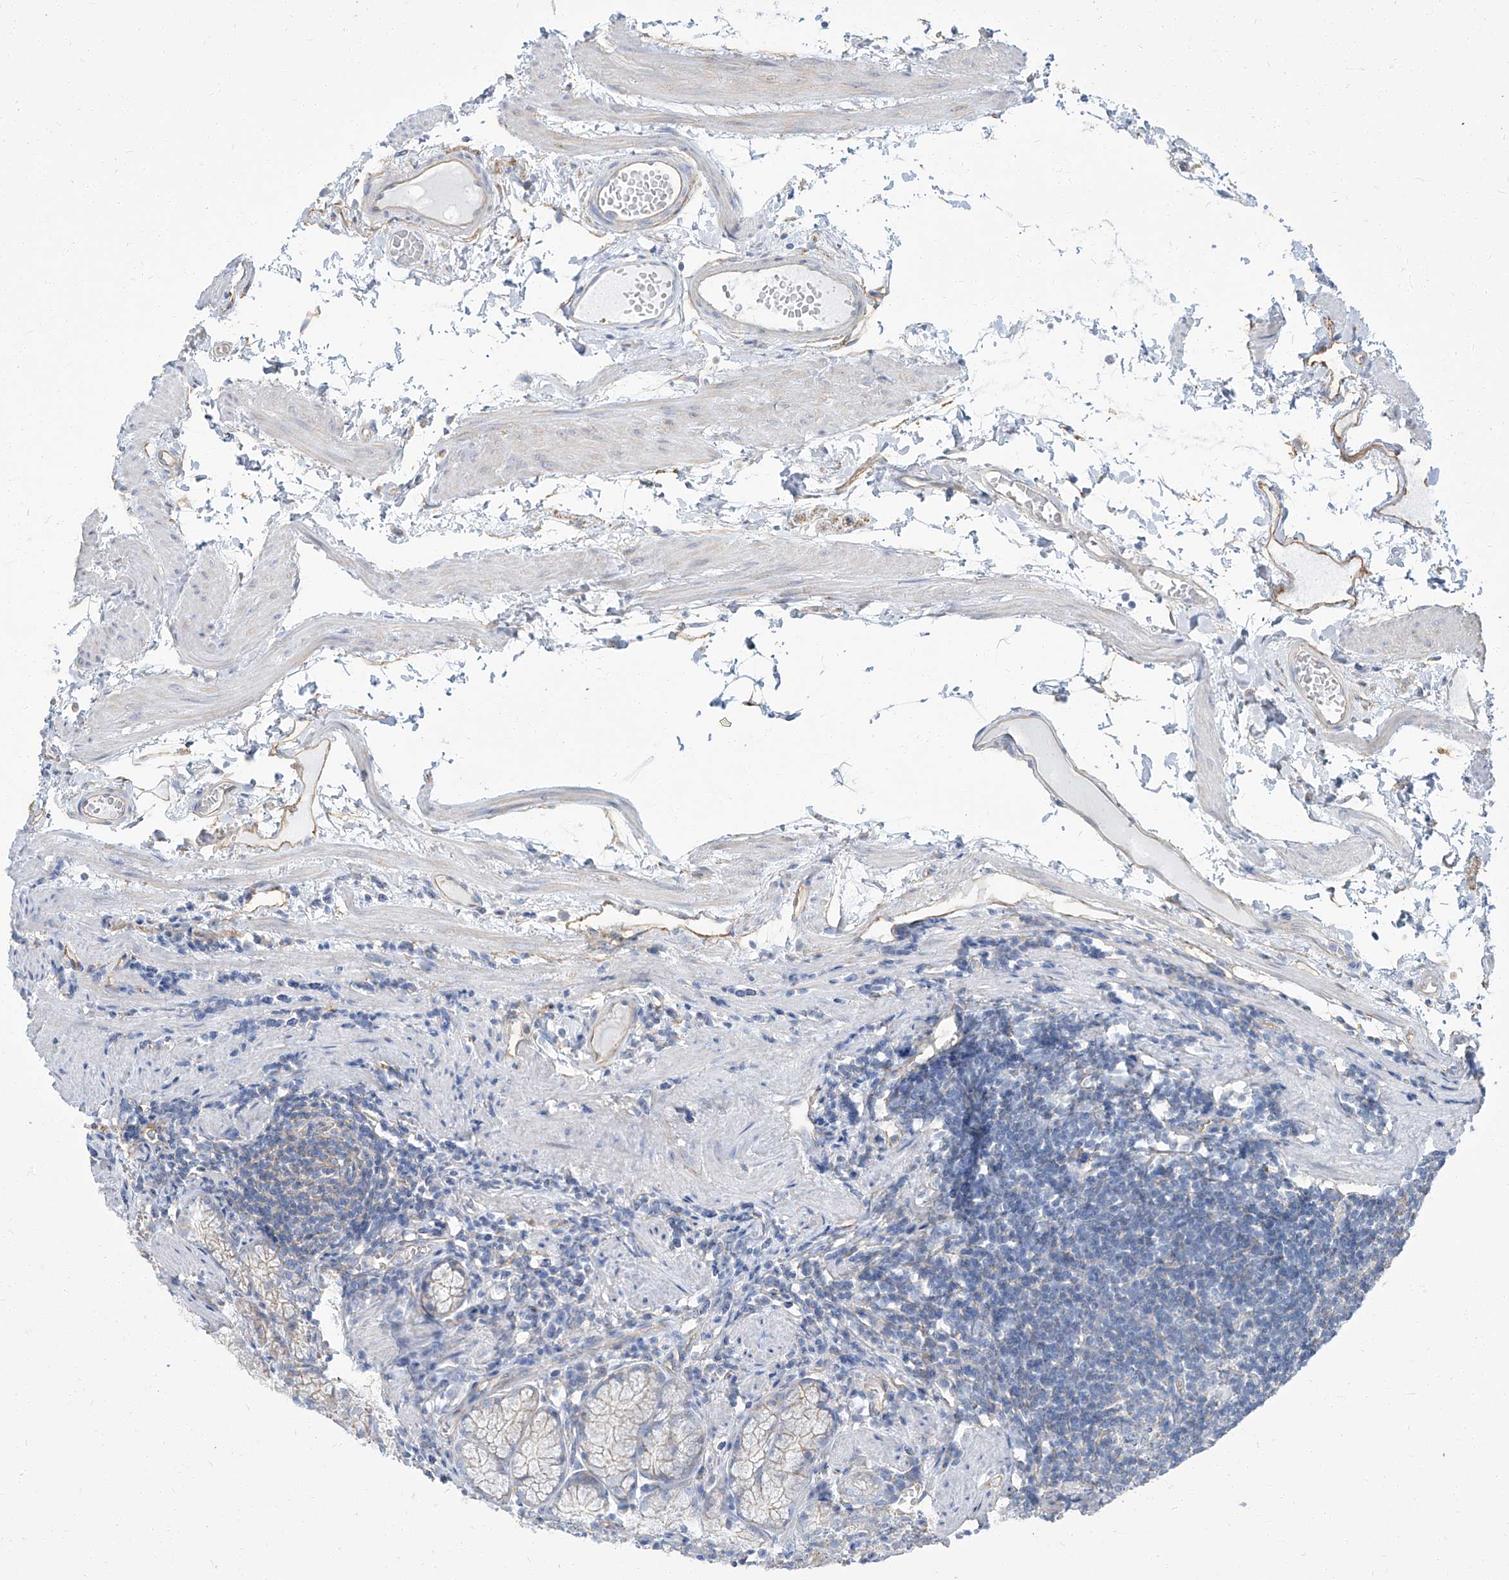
{"staining": {"intensity": "moderate", "quantity": "<25%", "location": "cytoplasmic/membranous"}, "tissue": "stomach", "cell_type": "Glandular cells", "image_type": "normal", "snomed": [{"axis": "morphology", "description": "Normal tissue, NOS"}, {"axis": "topography", "description": "Stomach"}], "caption": "Immunohistochemistry (IHC) (DAB (3,3'-diaminobenzidine)) staining of normal stomach shows moderate cytoplasmic/membranous protein staining in about <25% of glandular cells. The protein of interest is stained brown, and the nuclei are stained in blue (DAB (3,3'-diaminobenzidine) IHC with brightfield microscopy, high magnification).", "gene": "TXLNB", "patient": {"sex": "male", "age": 55}}